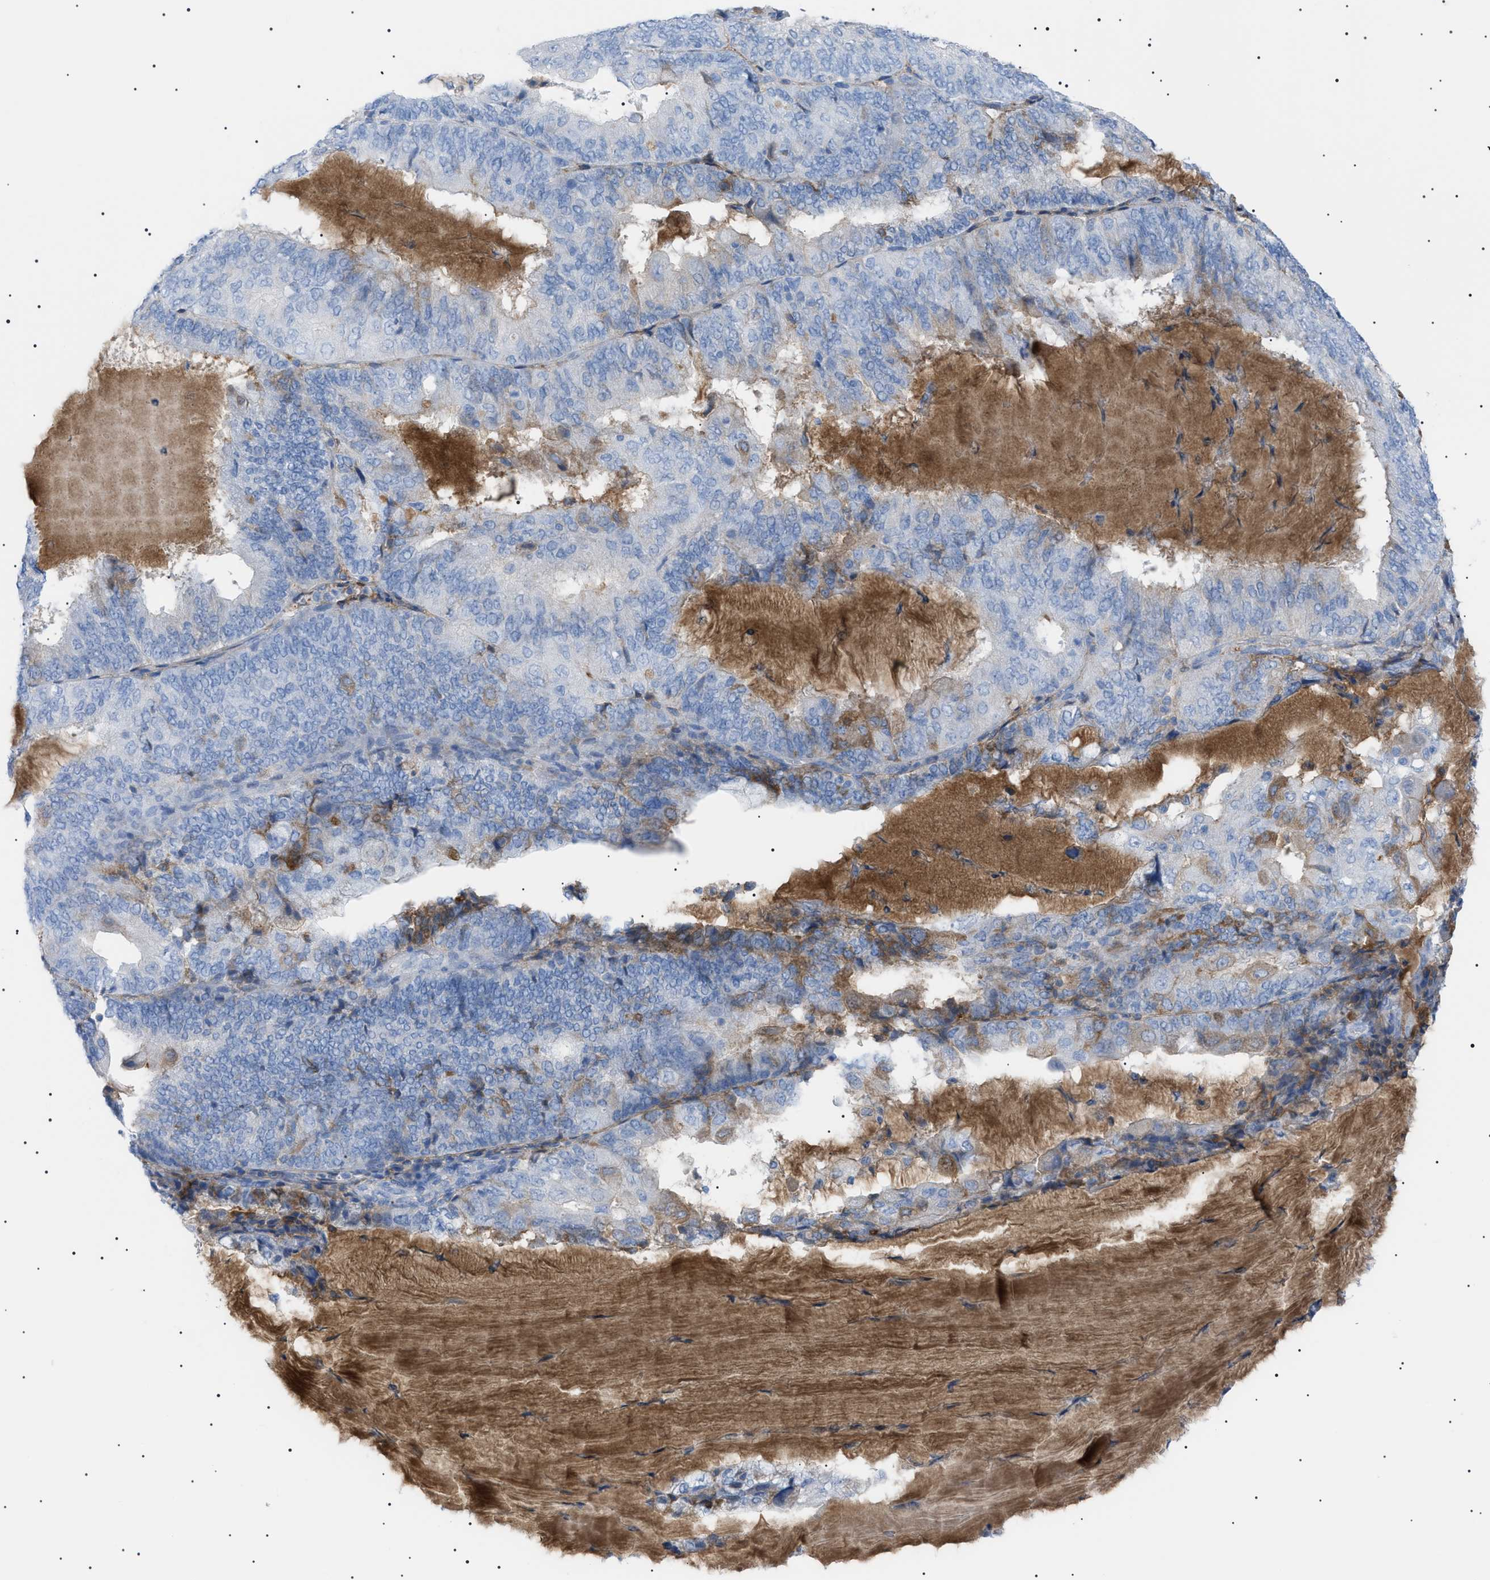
{"staining": {"intensity": "moderate", "quantity": "<25%", "location": "cytoplasmic/membranous"}, "tissue": "endometrial cancer", "cell_type": "Tumor cells", "image_type": "cancer", "snomed": [{"axis": "morphology", "description": "Adenocarcinoma, NOS"}, {"axis": "topography", "description": "Endometrium"}], "caption": "Endometrial cancer (adenocarcinoma) stained for a protein (brown) exhibits moderate cytoplasmic/membranous positive staining in about <25% of tumor cells.", "gene": "LPA", "patient": {"sex": "female", "age": 81}}